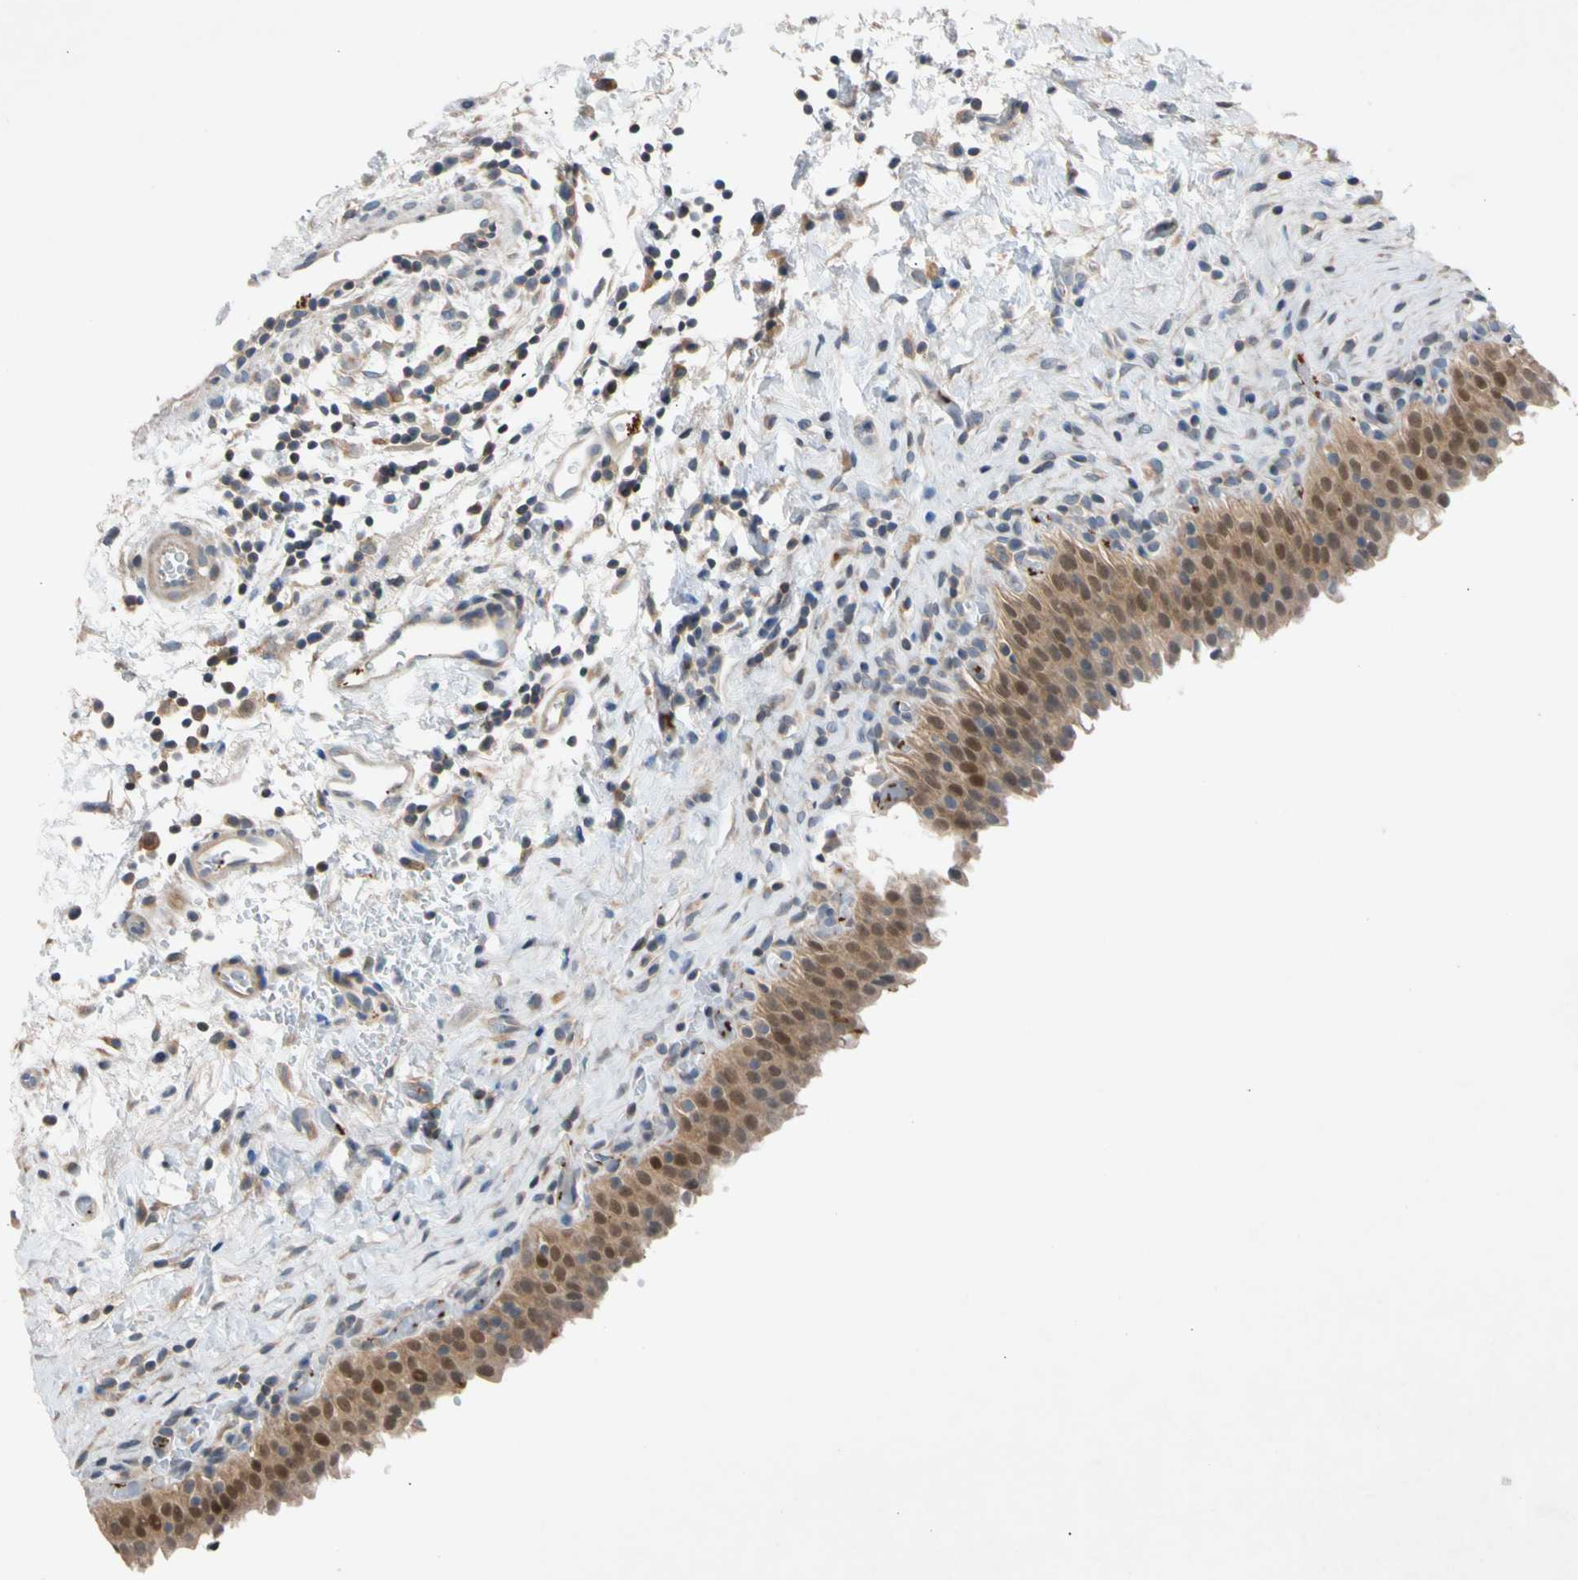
{"staining": {"intensity": "strong", "quantity": ">75%", "location": "cytoplasmic/membranous,nuclear"}, "tissue": "urinary bladder", "cell_type": "Urothelial cells", "image_type": "normal", "snomed": [{"axis": "morphology", "description": "Normal tissue, NOS"}, {"axis": "topography", "description": "Urinary bladder"}], "caption": "This is an image of immunohistochemistry staining of normal urinary bladder, which shows strong expression in the cytoplasmic/membranous,nuclear of urothelial cells.", "gene": "CNST", "patient": {"sex": "male", "age": 51}}